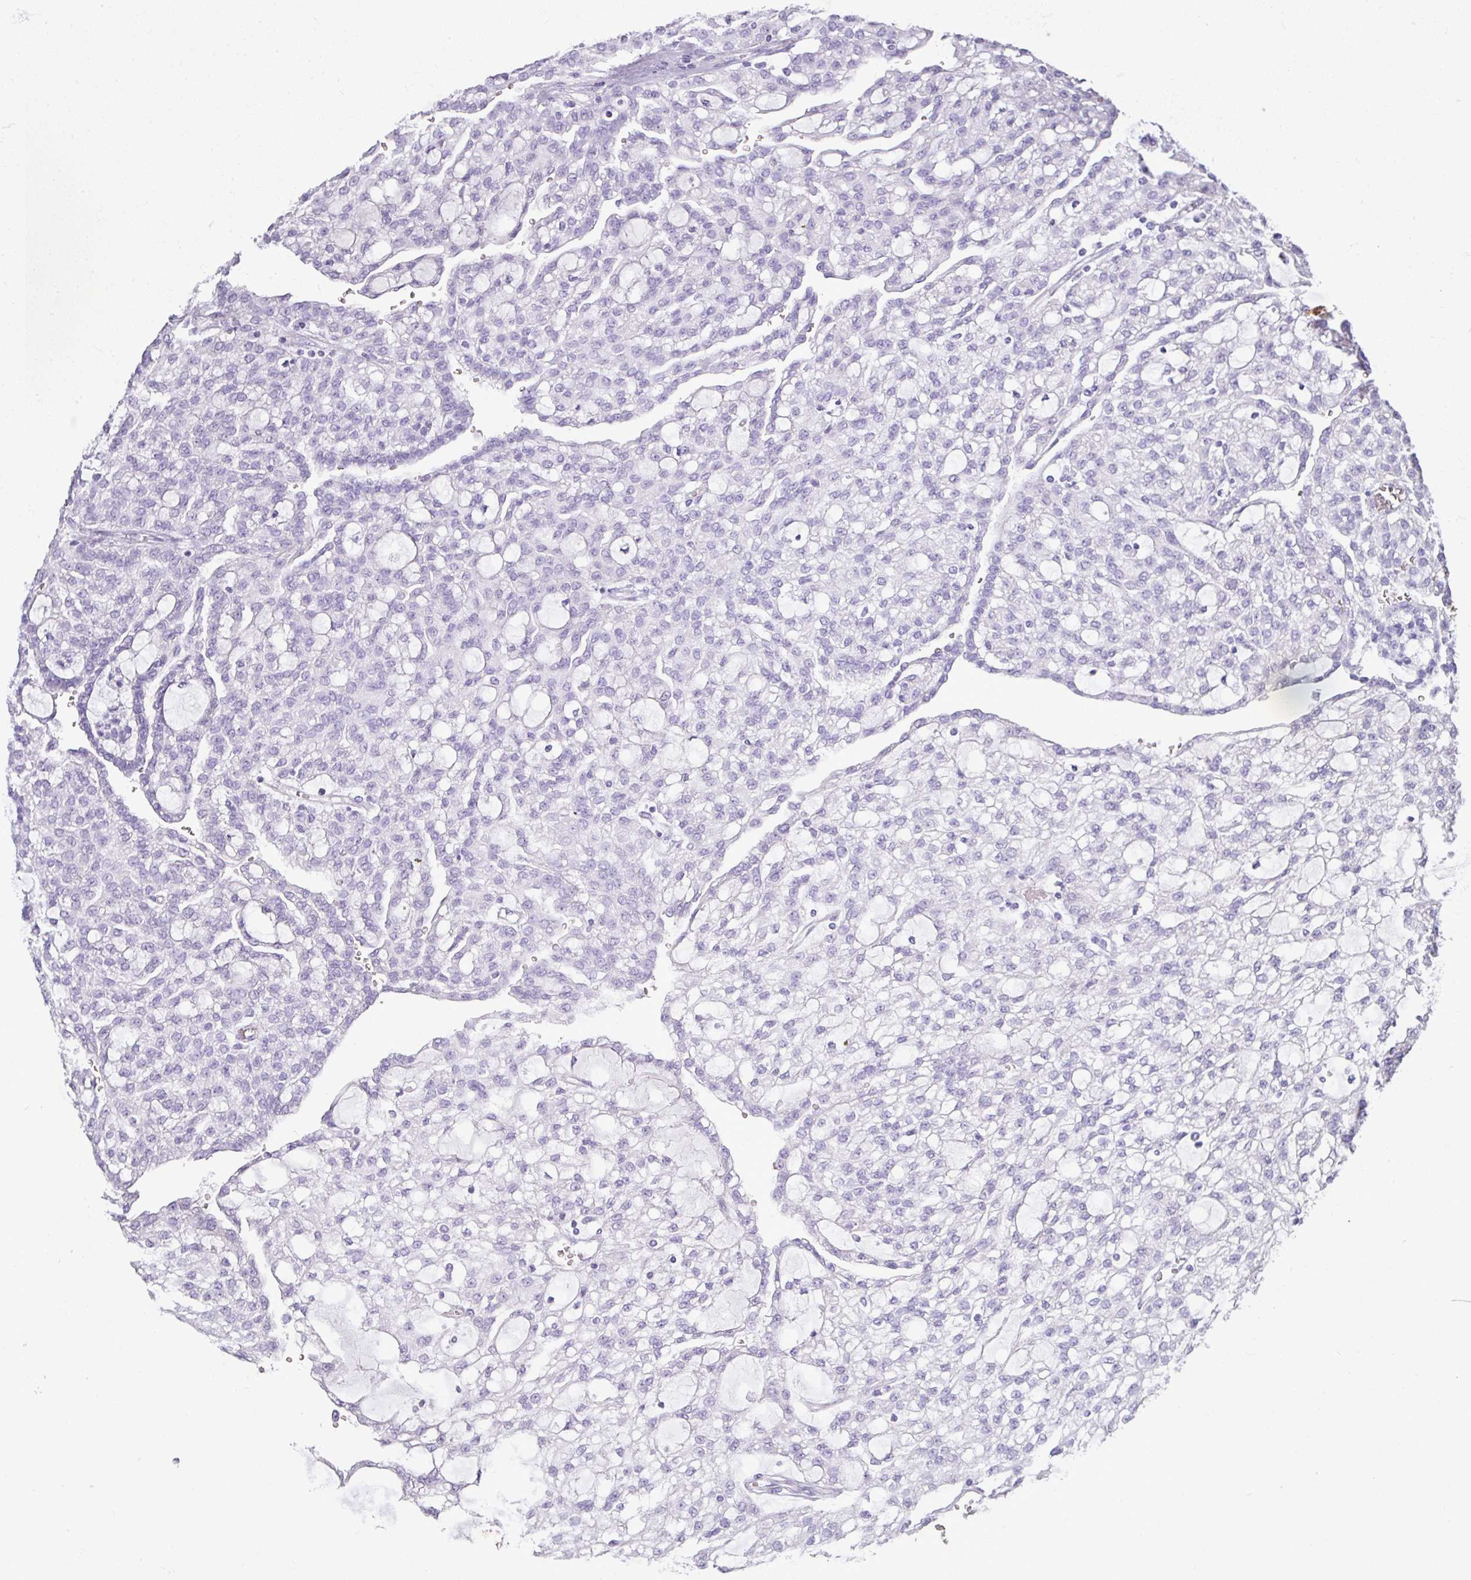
{"staining": {"intensity": "negative", "quantity": "none", "location": "none"}, "tissue": "renal cancer", "cell_type": "Tumor cells", "image_type": "cancer", "snomed": [{"axis": "morphology", "description": "Adenocarcinoma, NOS"}, {"axis": "topography", "description": "Kidney"}], "caption": "Immunohistochemistry of renal cancer (adenocarcinoma) exhibits no staining in tumor cells.", "gene": "GSTA3", "patient": {"sex": "male", "age": 63}}